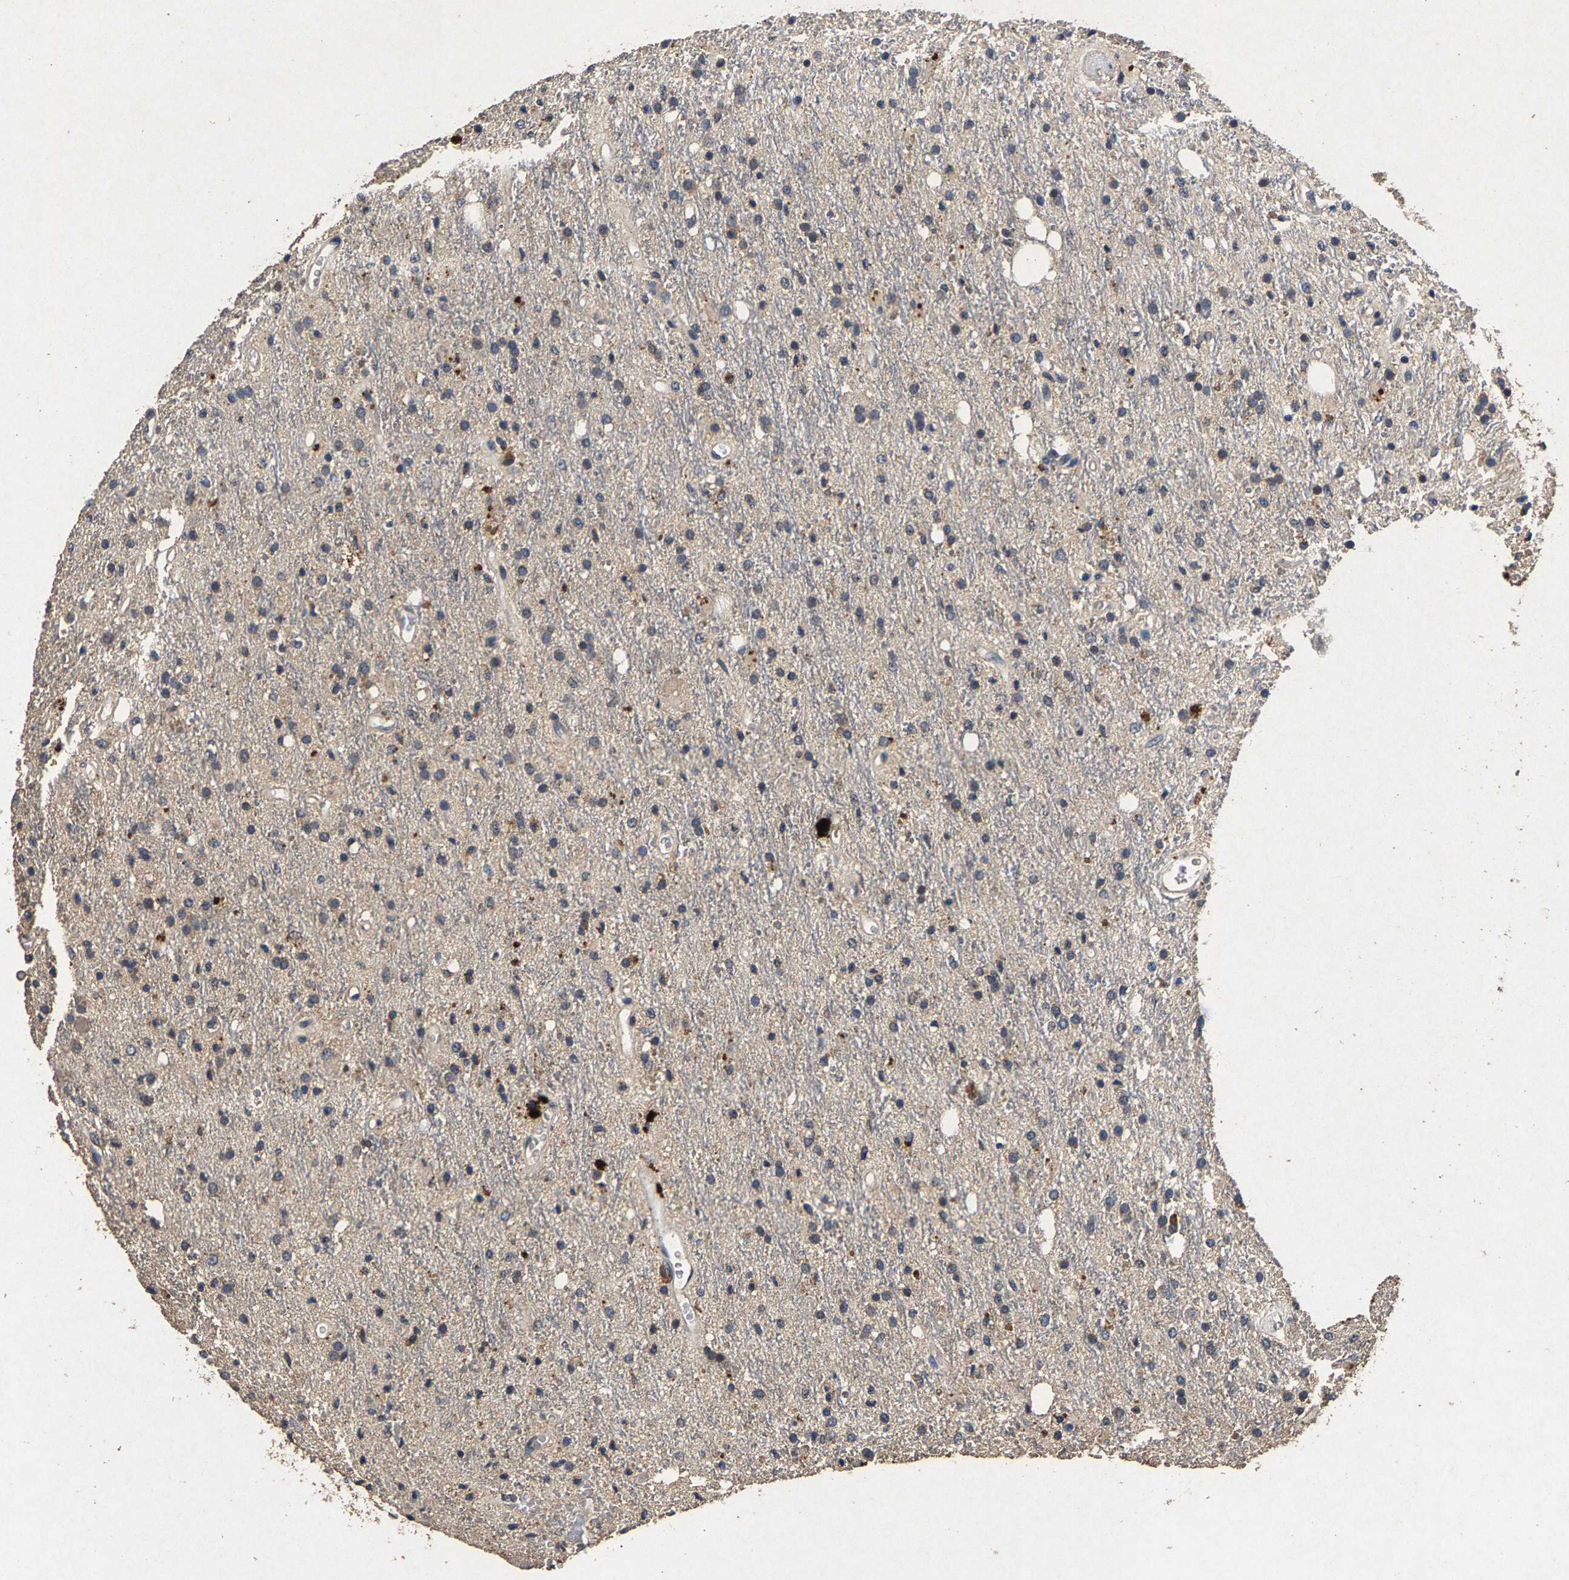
{"staining": {"intensity": "negative", "quantity": "none", "location": "none"}, "tissue": "glioma", "cell_type": "Tumor cells", "image_type": "cancer", "snomed": [{"axis": "morphology", "description": "Glioma, malignant, High grade"}, {"axis": "topography", "description": "Brain"}], "caption": "This is an immunohistochemistry (IHC) photomicrograph of high-grade glioma (malignant). There is no positivity in tumor cells.", "gene": "PPP1CC", "patient": {"sex": "male", "age": 47}}